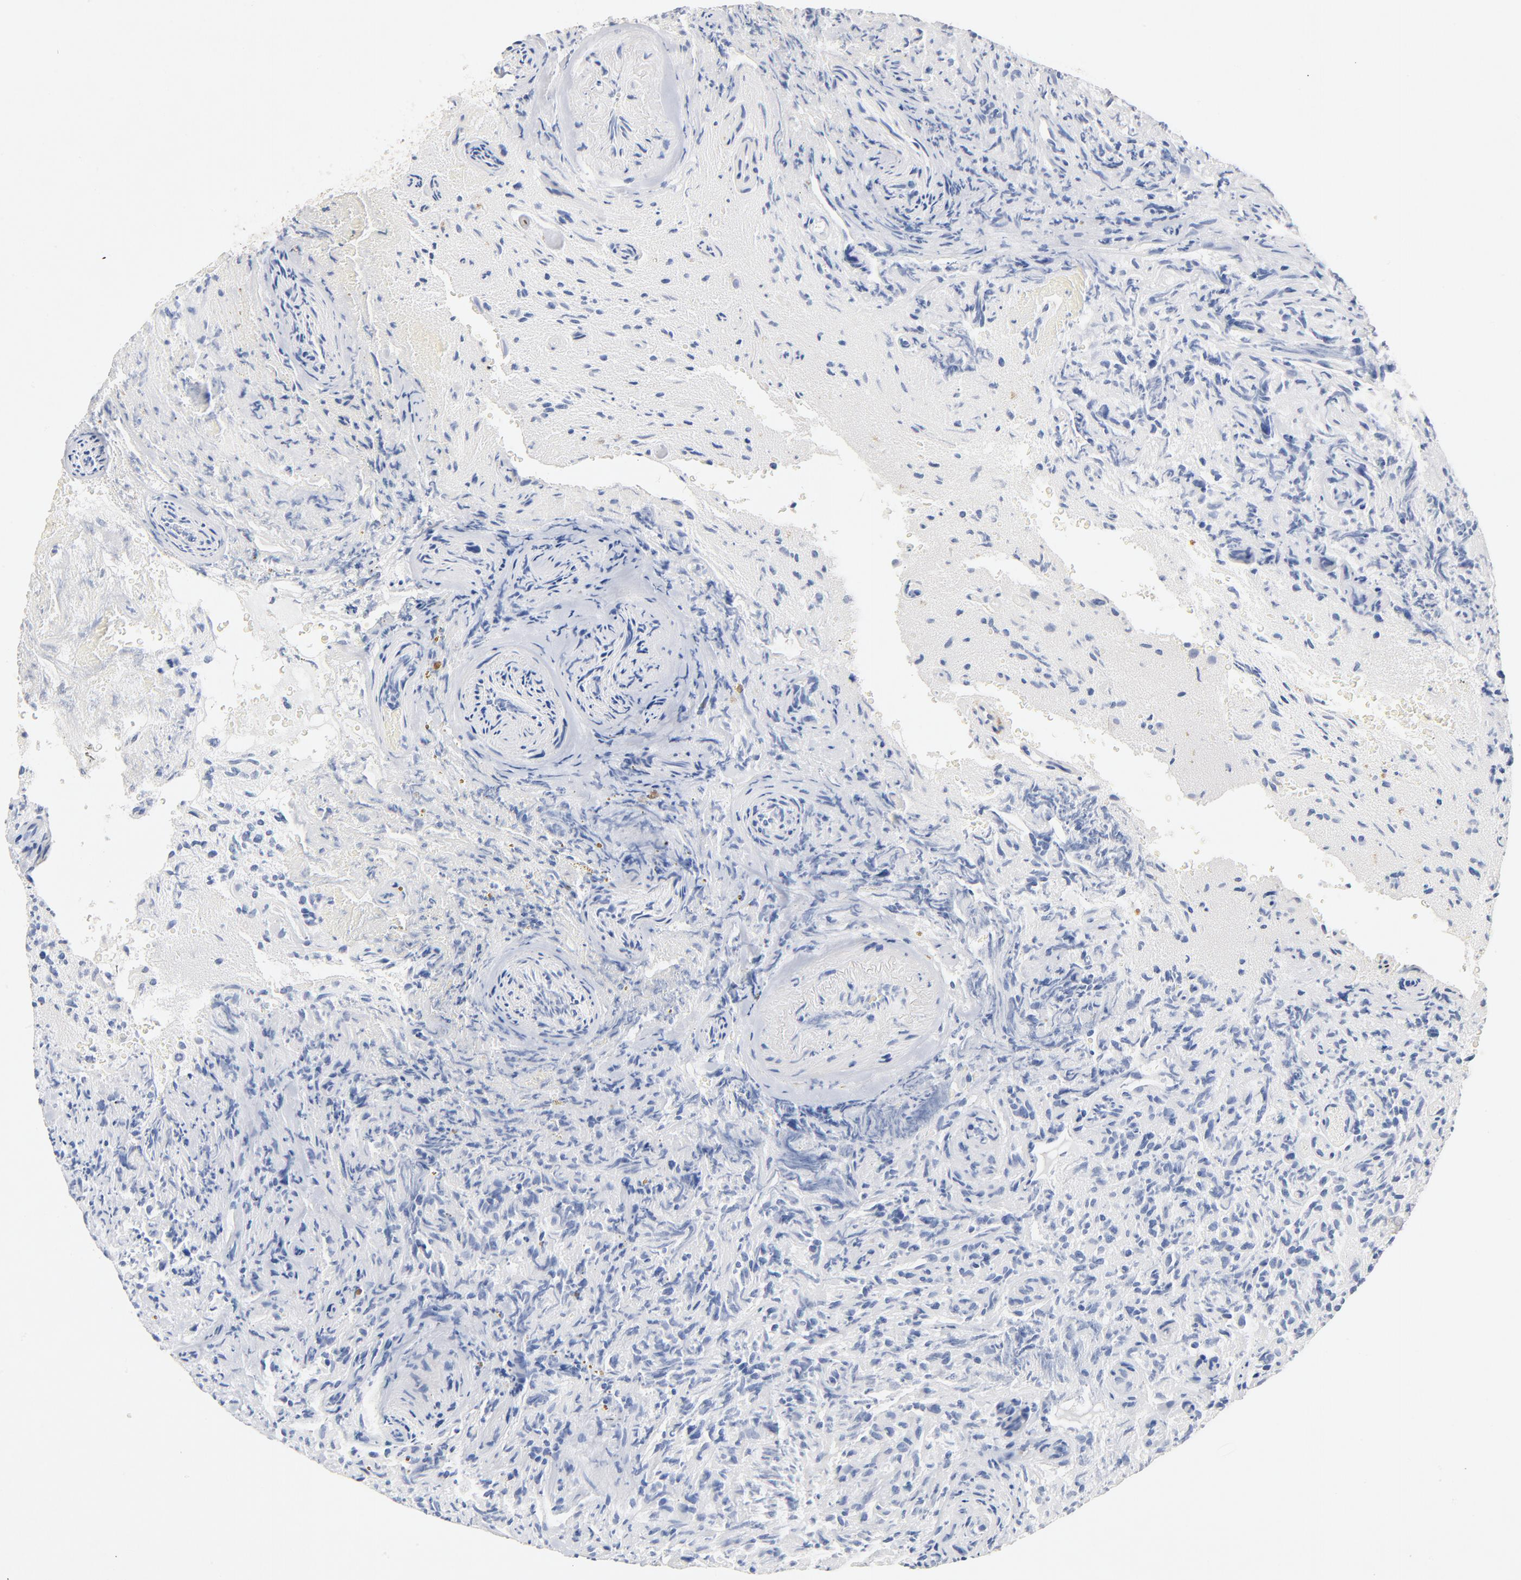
{"staining": {"intensity": "moderate", "quantity": "25%-75%", "location": "cytoplasmic/membranous"}, "tissue": "glioma", "cell_type": "Tumor cells", "image_type": "cancer", "snomed": [{"axis": "morphology", "description": "Normal tissue, NOS"}, {"axis": "morphology", "description": "Glioma, malignant, High grade"}, {"axis": "topography", "description": "Cerebral cortex"}], "caption": "About 25%-75% of tumor cells in human glioma reveal moderate cytoplasmic/membranous protein positivity as visualized by brown immunohistochemical staining.", "gene": "STAT1", "patient": {"sex": "male", "age": 75}}